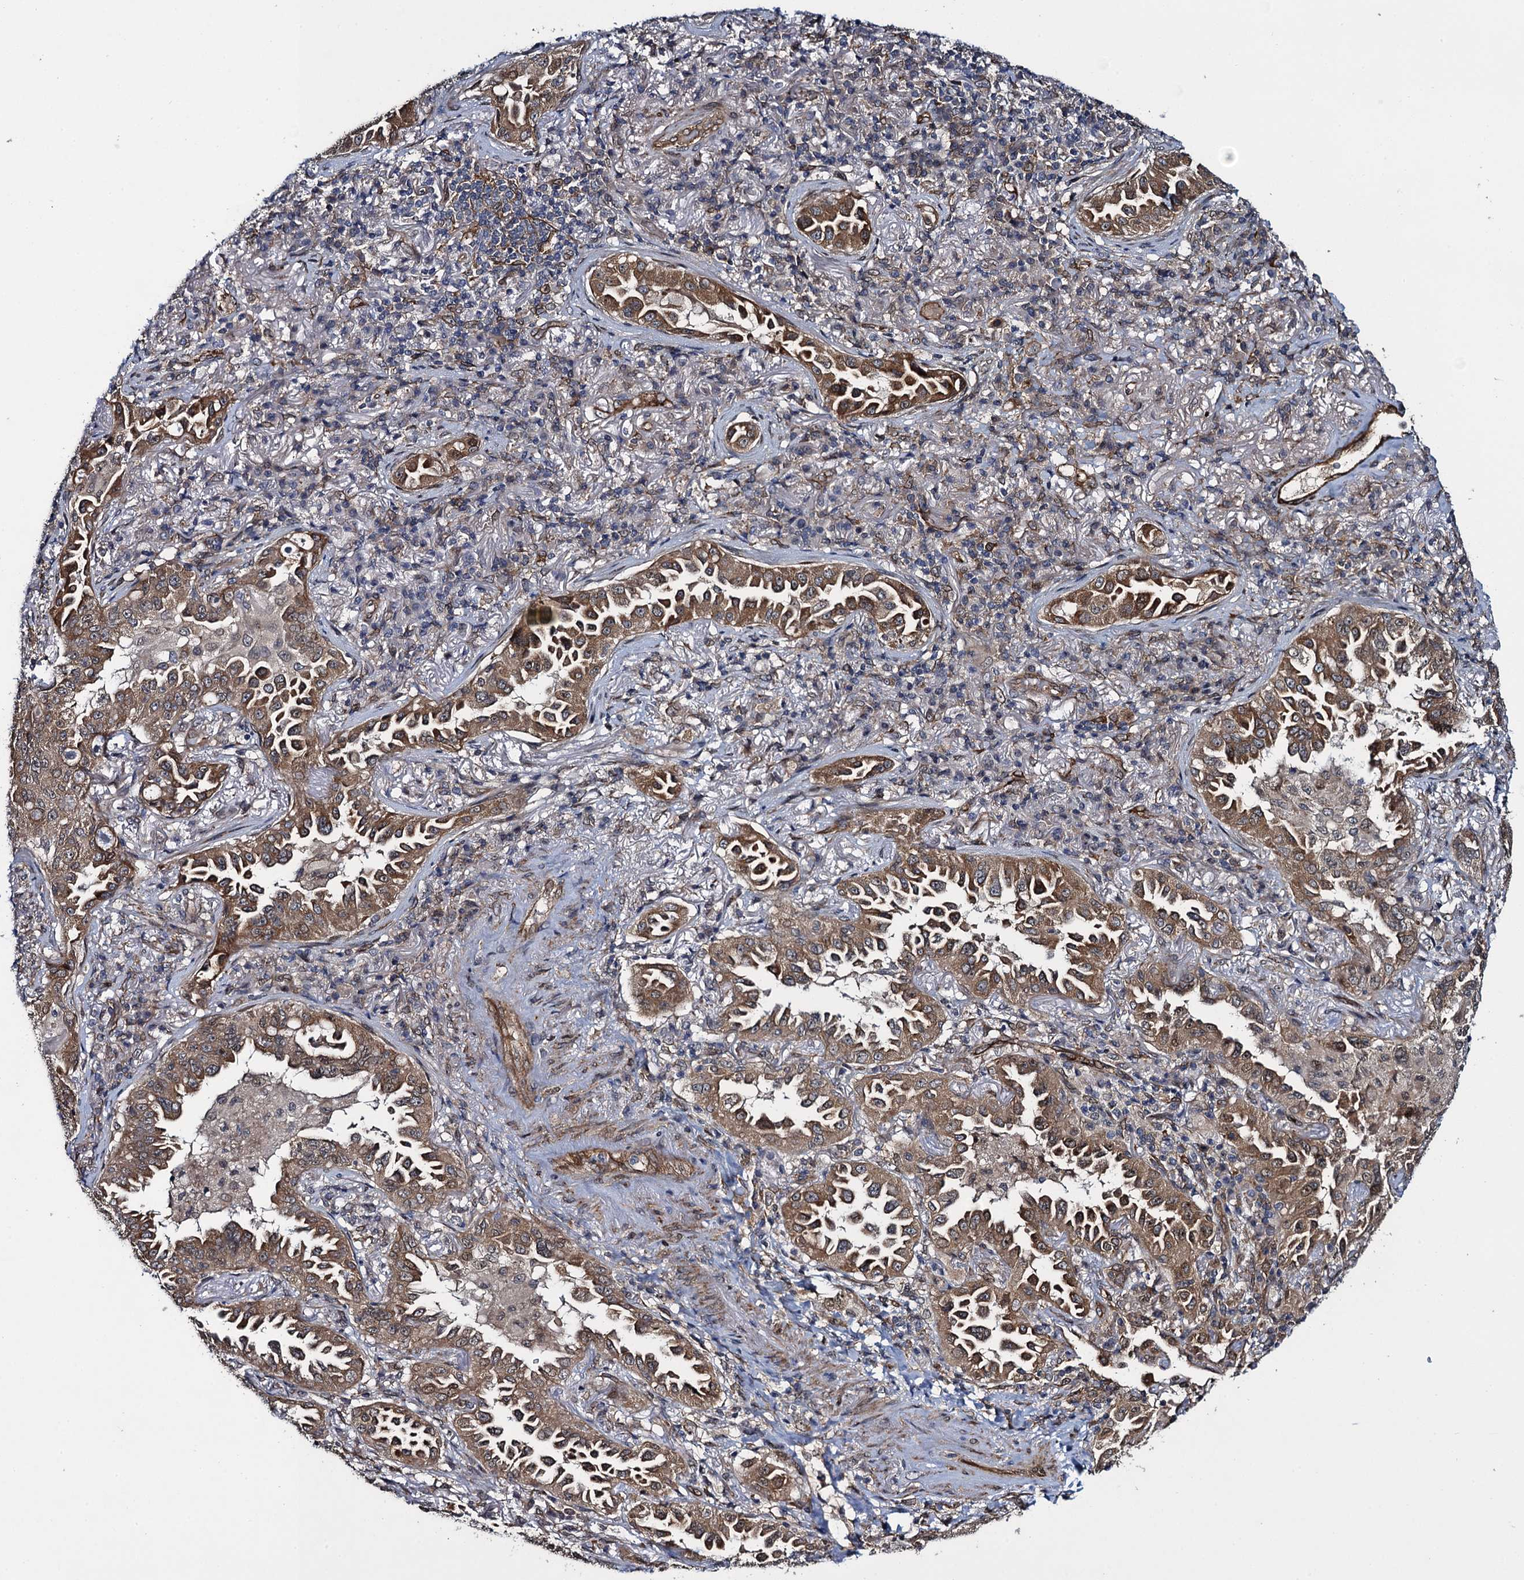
{"staining": {"intensity": "moderate", "quantity": ">75%", "location": "cytoplasmic/membranous"}, "tissue": "lung cancer", "cell_type": "Tumor cells", "image_type": "cancer", "snomed": [{"axis": "morphology", "description": "Adenocarcinoma, NOS"}, {"axis": "topography", "description": "Lung"}], "caption": "Immunohistochemistry (IHC) (DAB (3,3'-diaminobenzidine)) staining of adenocarcinoma (lung) reveals moderate cytoplasmic/membranous protein expression in about >75% of tumor cells. The staining was performed using DAB (3,3'-diaminobenzidine) to visualize the protein expression in brown, while the nuclei were stained in blue with hematoxylin (Magnification: 20x).", "gene": "EVX2", "patient": {"sex": "female", "age": 69}}